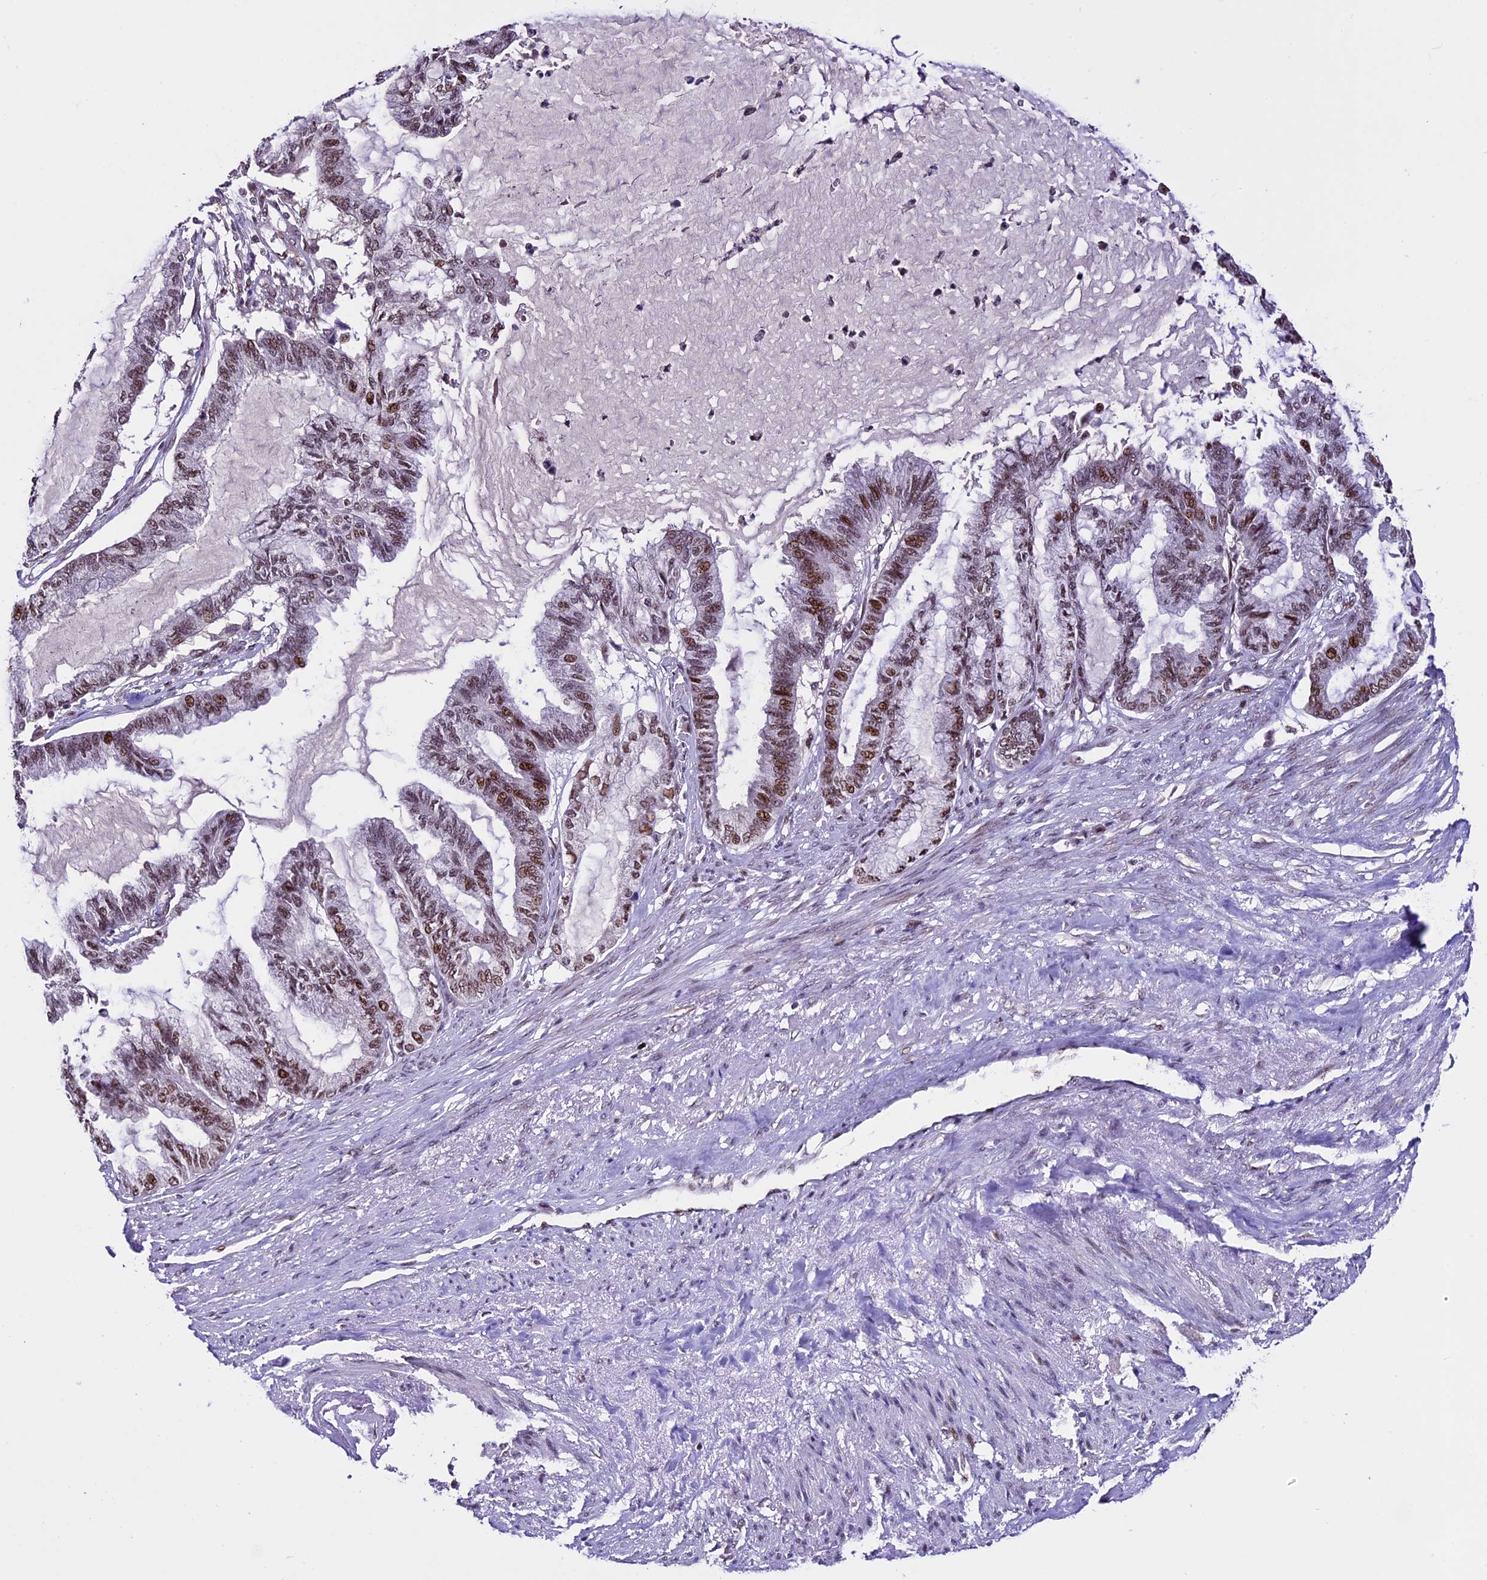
{"staining": {"intensity": "moderate", "quantity": "25%-75%", "location": "nuclear"}, "tissue": "endometrial cancer", "cell_type": "Tumor cells", "image_type": "cancer", "snomed": [{"axis": "morphology", "description": "Adenocarcinoma, NOS"}, {"axis": "topography", "description": "Endometrium"}], "caption": "High-power microscopy captured an immunohistochemistry (IHC) histopathology image of endometrial cancer, revealing moderate nuclear staining in approximately 25%-75% of tumor cells.", "gene": "TCP11L2", "patient": {"sex": "female", "age": 86}}